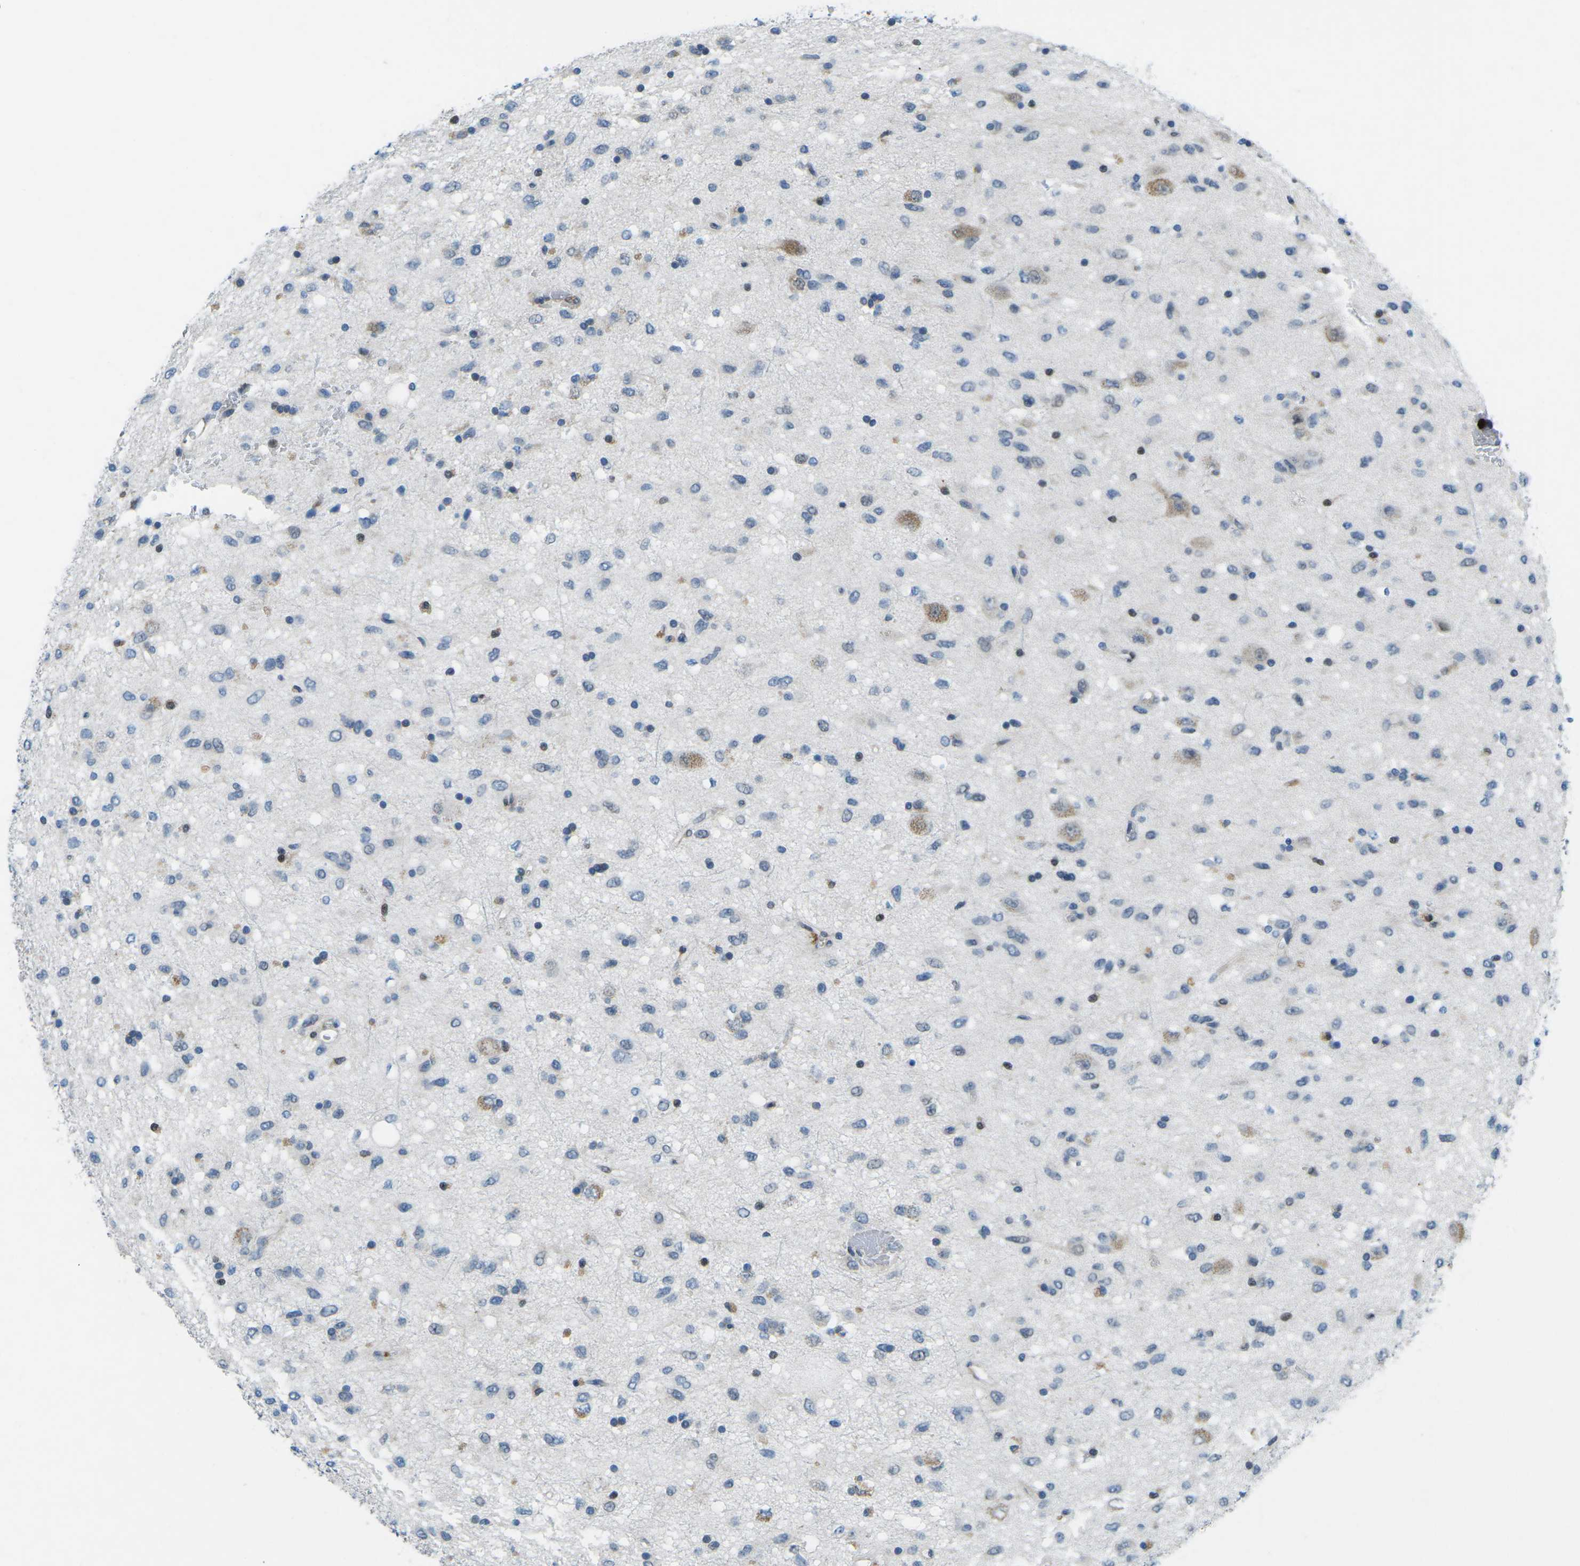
{"staining": {"intensity": "moderate", "quantity": "<25%", "location": "nuclear"}, "tissue": "glioma", "cell_type": "Tumor cells", "image_type": "cancer", "snomed": [{"axis": "morphology", "description": "Glioma, malignant, Low grade"}, {"axis": "topography", "description": "Brain"}], "caption": "Immunohistochemical staining of glioma displays moderate nuclear protein expression in about <25% of tumor cells.", "gene": "MBNL1", "patient": {"sex": "male", "age": 77}}